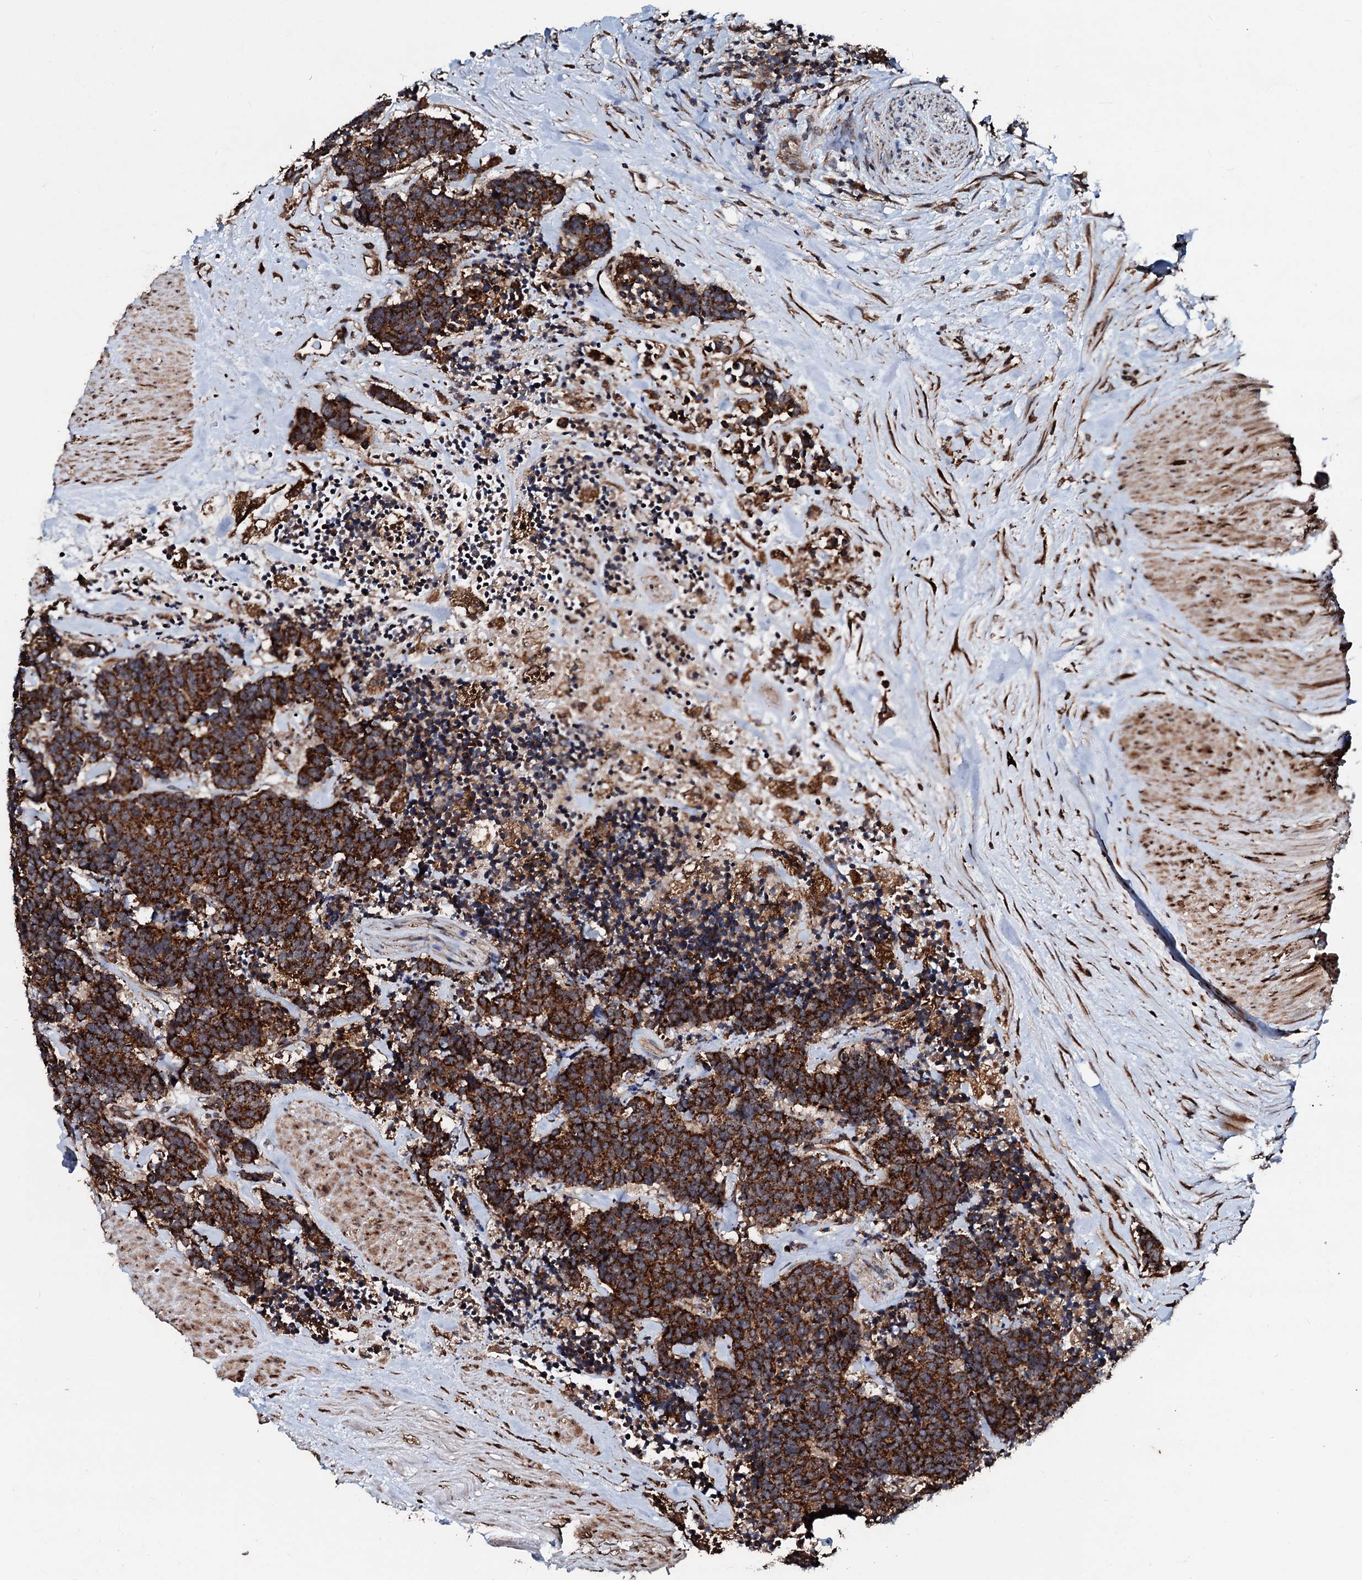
{"staining": {"intensity": "strong", "quantity": ">75%", "location": "cytoplasmic/membranous"}, "tissue": "carcinoid", "cell_type": "Tumor cells", "image_type": "cancer", "snomed": [{"axis": "morphology", "description": "Carcinoma, NOS"}, {"axis": "morphology", "description": "Carcinoid, malignant, NOS"}, {"axis": "topography", "description": "Urinary bladder"}], "caption": "Protein expression analysis of carcinoma exhibits strong cytoplasmic/membranous expression in about >75% of tumor cells.", "gene": "SDHAF2", "patient": {"sex": "male", "age": 57}}